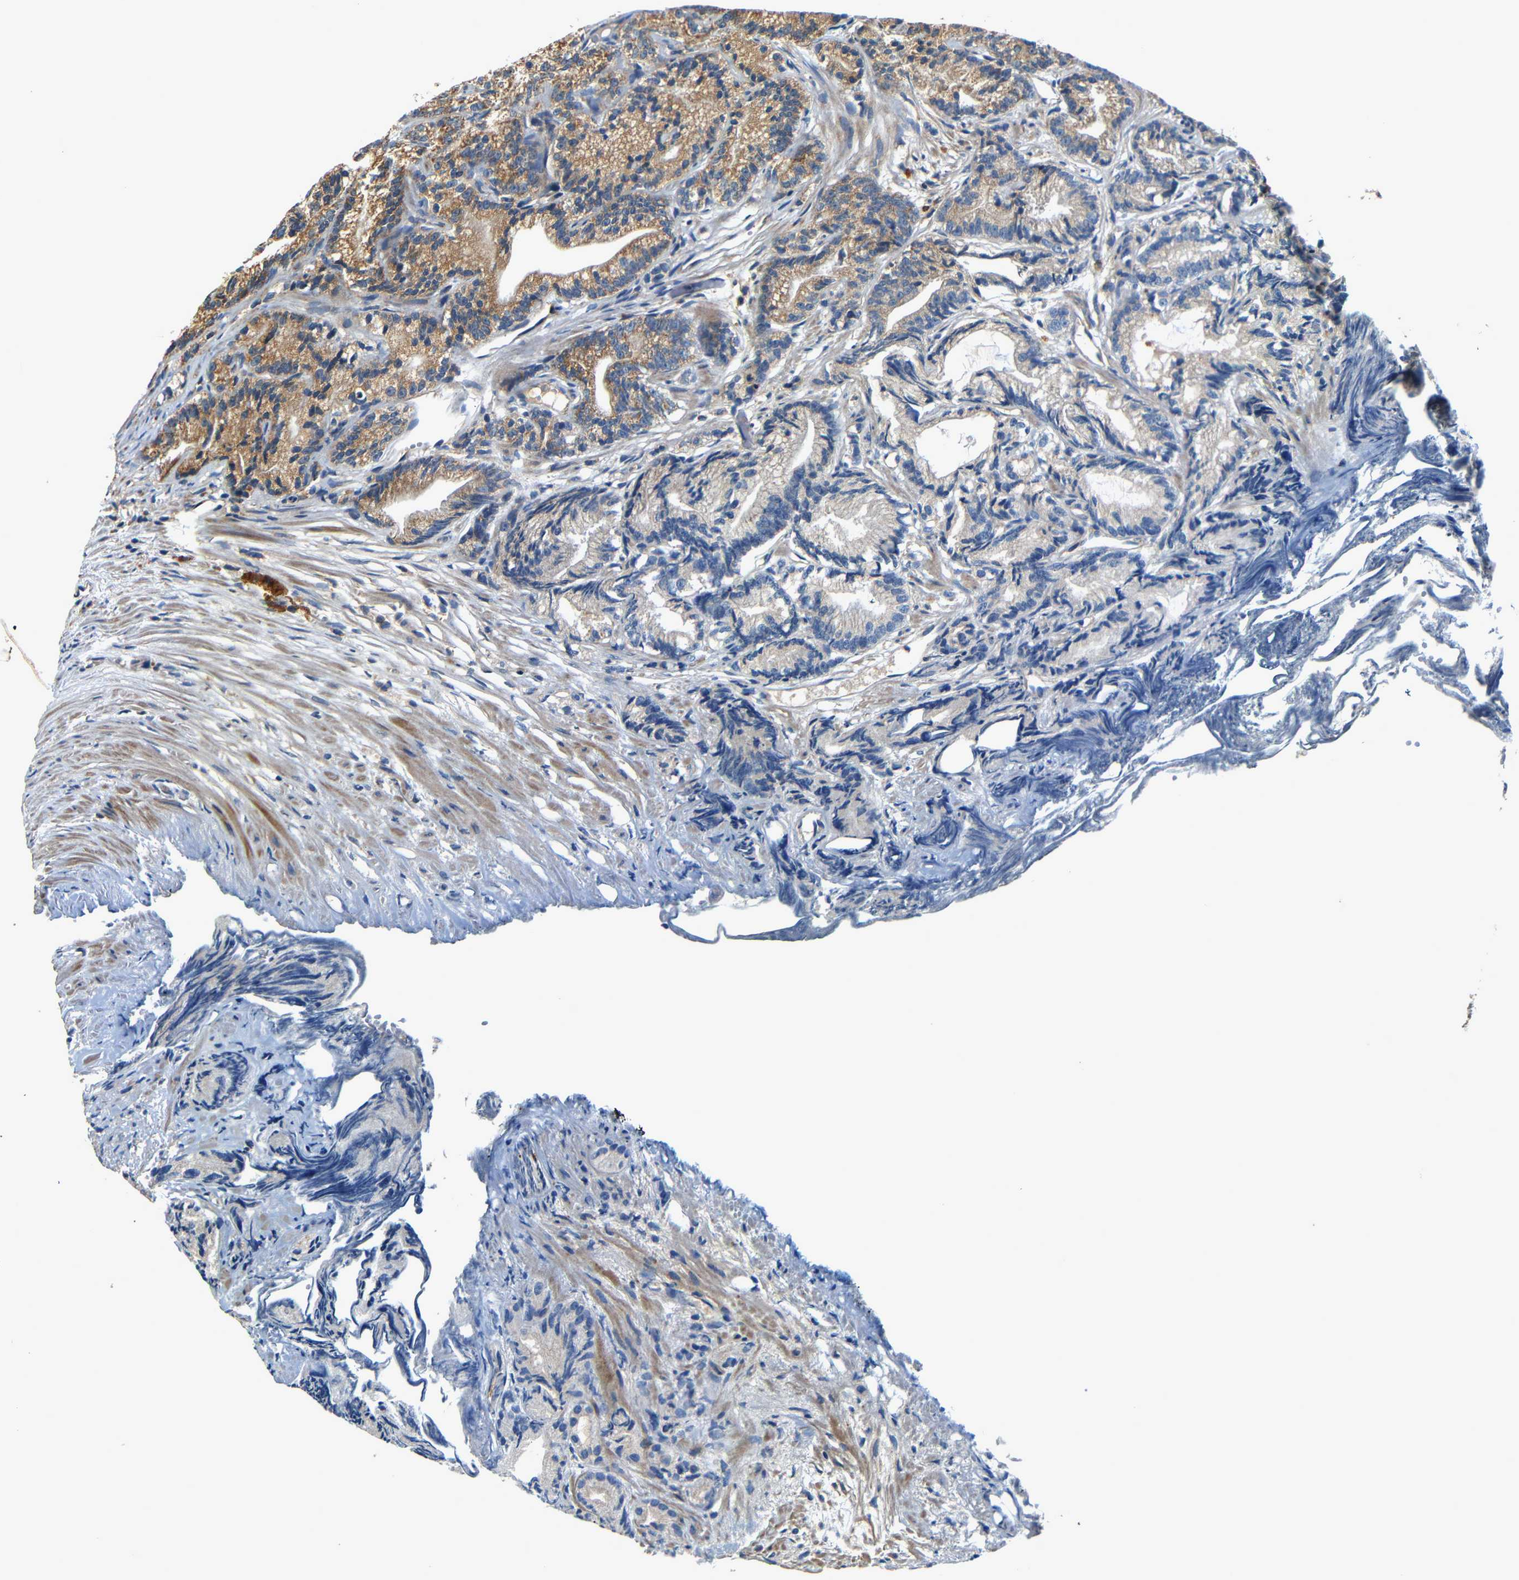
{"staining": {"intensity": "moderate", "quantity": ">75%", "location": "cytoplasmic/membranous"}, "tissue": "prostate cancer", "cell_type": "Tumor cells", "image_type": "cancer", "snomed": [{"axis": "morphology", "description": "Adenocarcinoma, Low grade"}, {"axis": "topography", "description": "Prostate"}], "caption": "Adenocarcinoma (low-grade) (prostate) stained with a brown dye exhibits moderate cytoplasmic/membranous positive expression in approximately >75% of tumor cells.", "gene": "MTX1", "patient": {"sex": "male", "age": 89}}